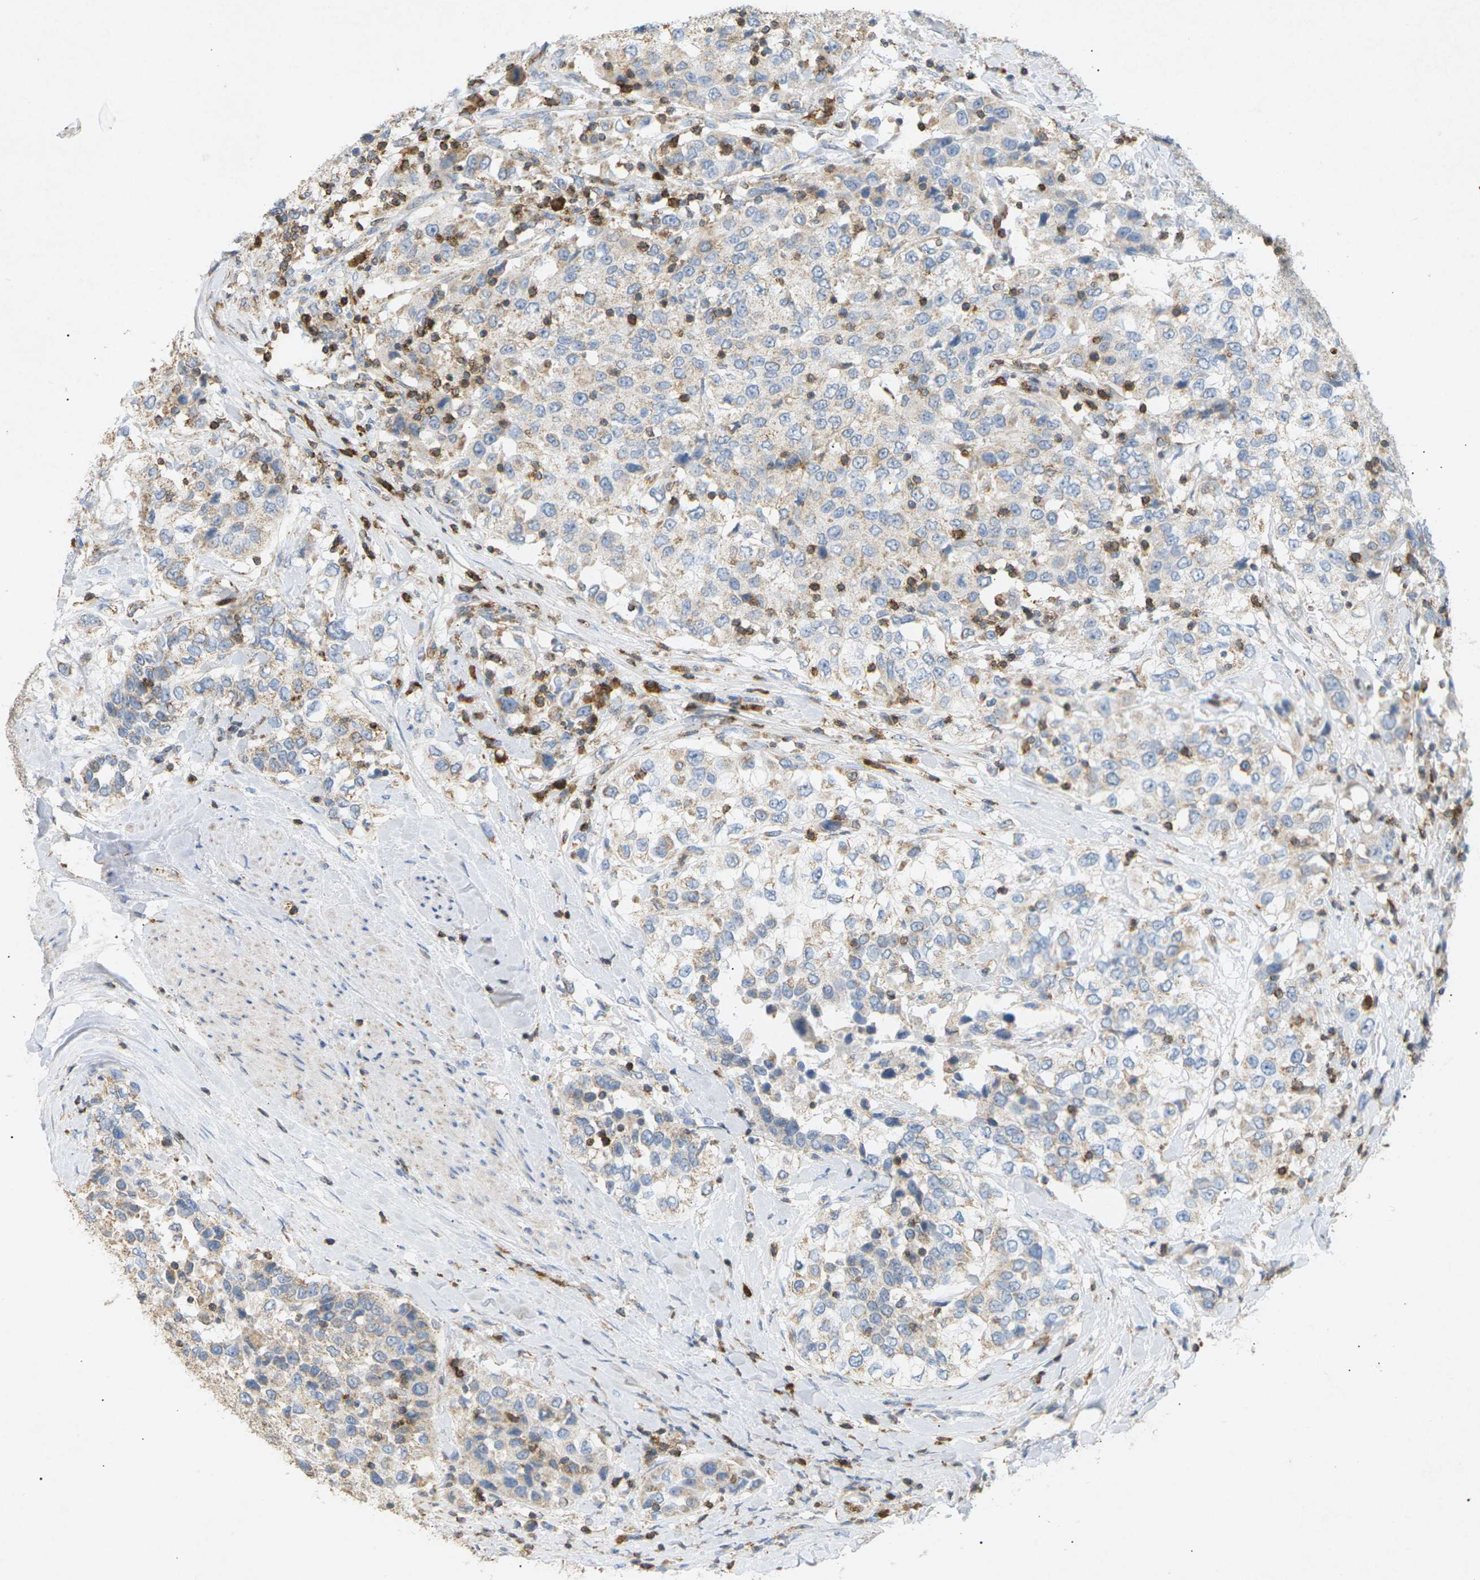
{"staining": {"intensity": "weak", "quantity": "<25%", "location": "cytoplasmic/membranous"}, "tissue": "urothelial cancer", "cell_type": "Tumor cells", "image_type": "cancer", "snomed": [{"axis": "morphology", "description": "Urothelial carcinoma, High grade"}, {"axis": "topography", "description": "Urinary bladder"}], "caption": "Urothelial carcinoma (high-grade) stained for a protein using immunohistochemistry reveals no expression tumor cells.", "gene": "LIME1", "patient": {"sex": "female", "age": 80}}